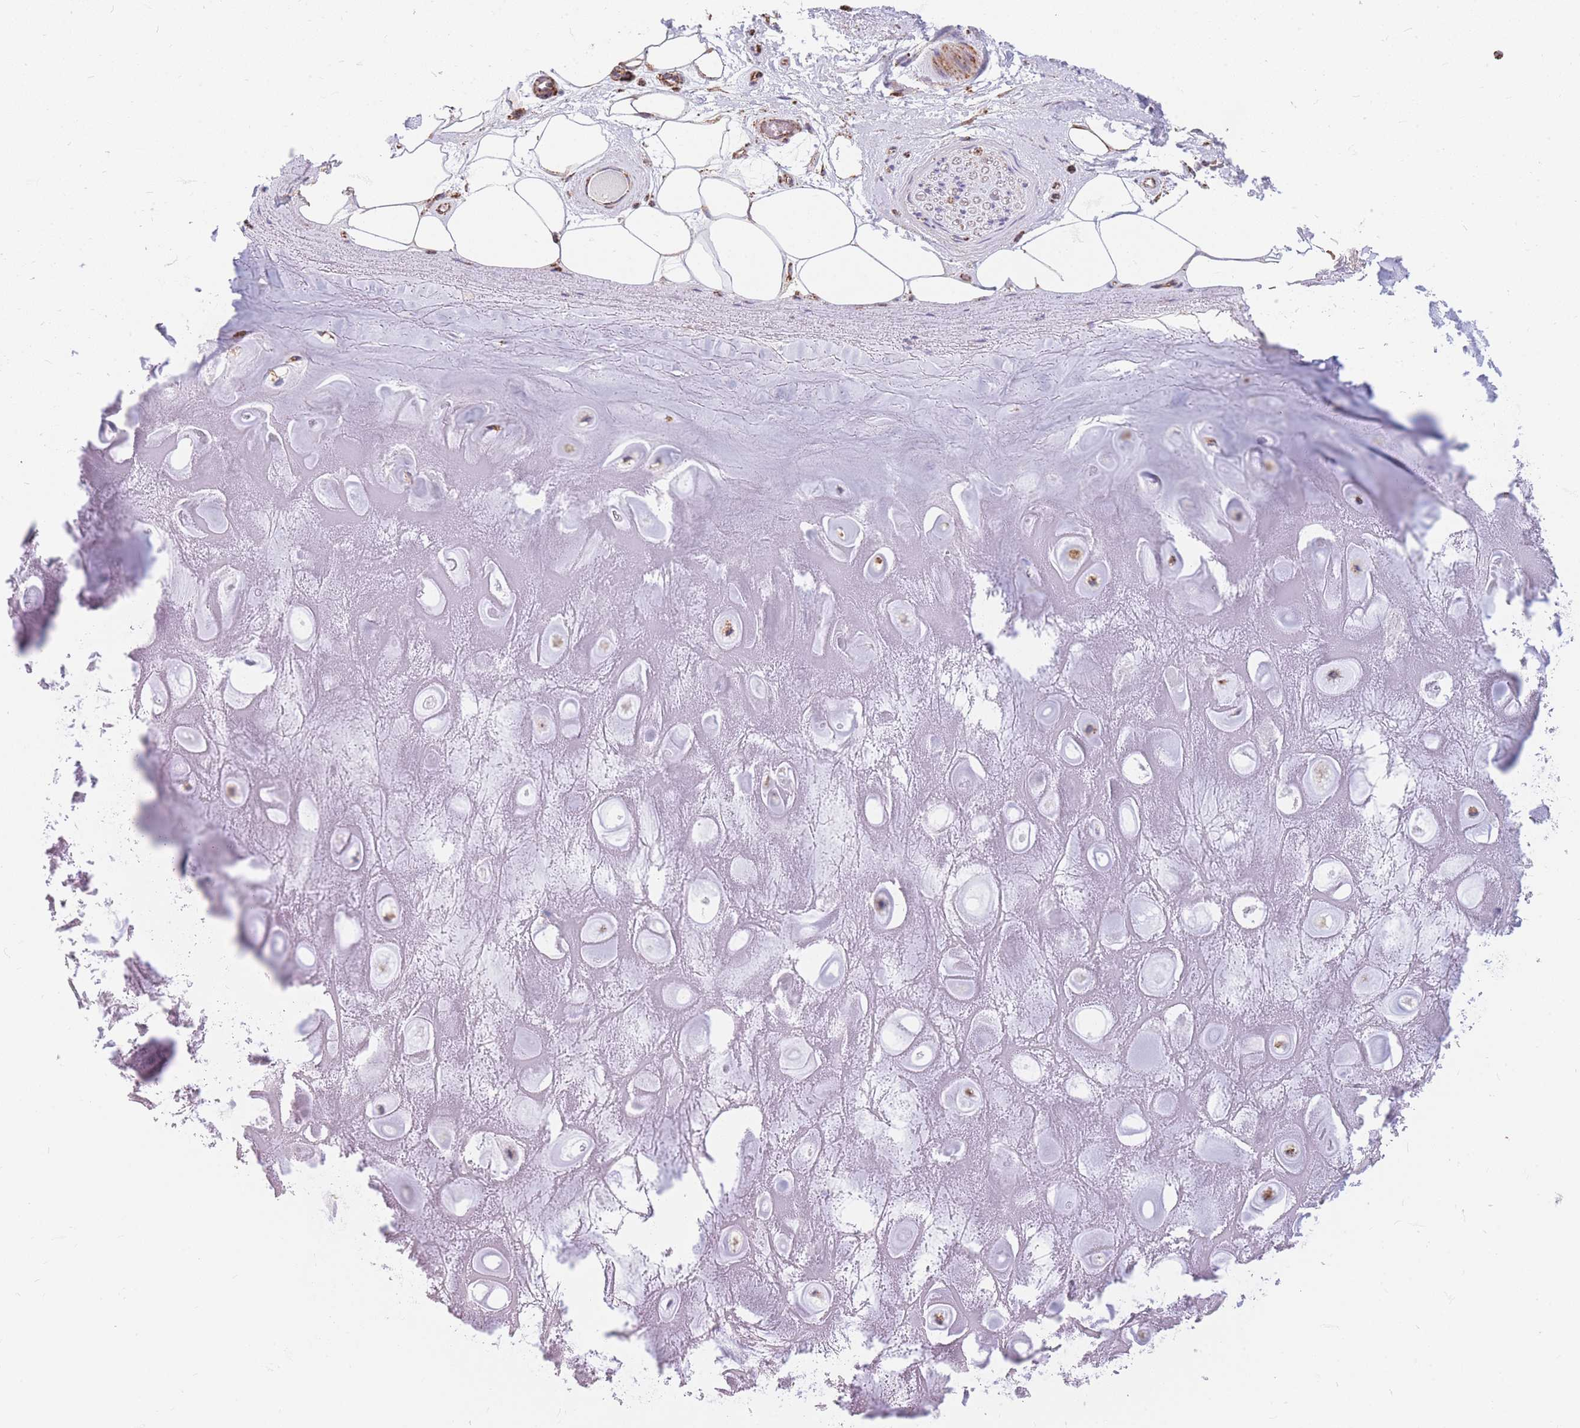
{"staining": {"intensity": "moderate", "quantity": "<25%", "location": "cytoplasmic/membranous"}, "tissue": "adipose tissue", "cell_type": "Adipocytes", "image_type": "normal", "snomed": [{"axis": "morphology", "description": "Normal tissue, NOS"}, {"axis": "topography", "description": "Cartilage tissue"}], "caption": "Normal adipose tissue reveals moderate cytoplasmic/membranous positivity in about <25% of adipocytes.", "gene": "DDX49", "patient": {"sex": "male", "age": 81}}